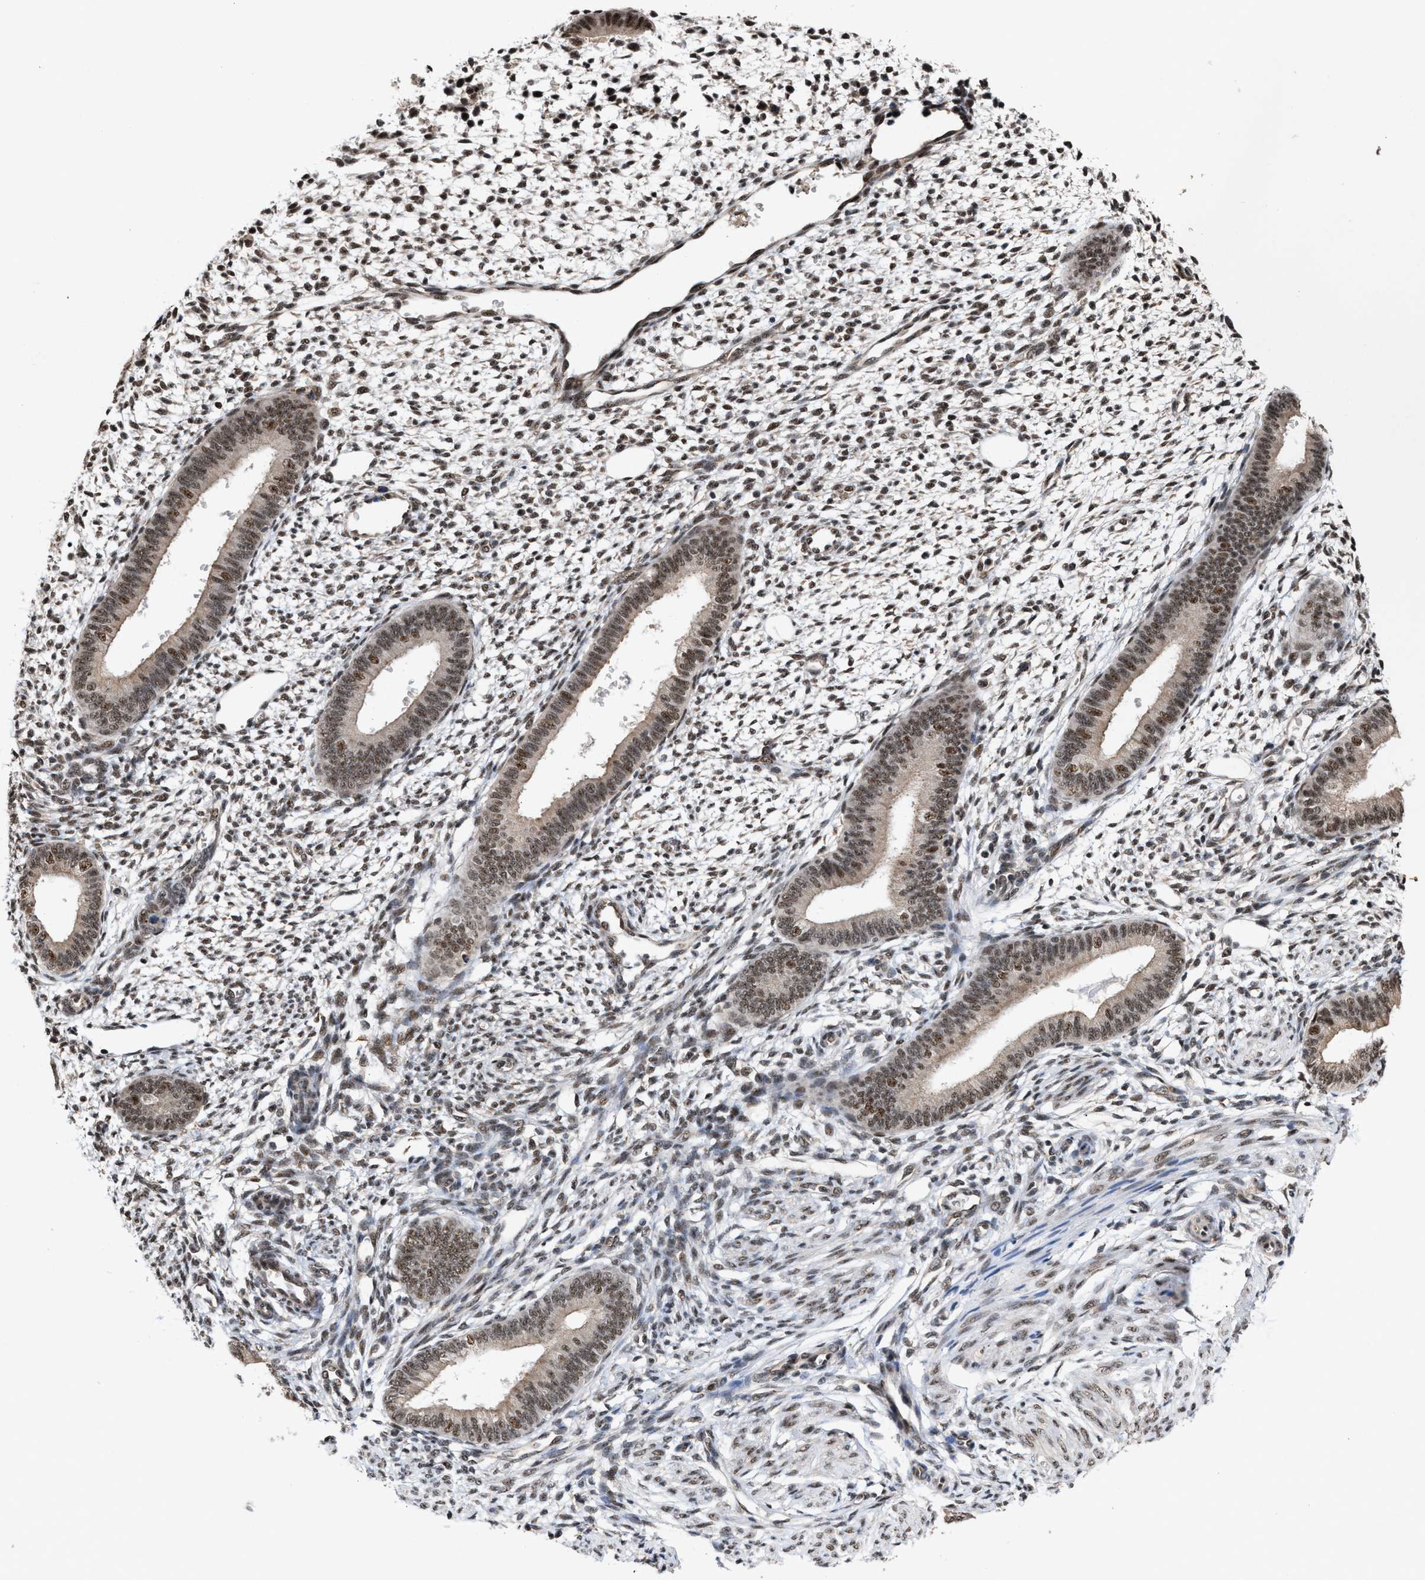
{"staining": {"intensity": "moderate", "quantity": ">75%", "location": "nuclear"}, "tissue": "endometrium", "cell_type": "Cells in endometrial stroma", "image_type": "normal", "snomed": [{"axis": "morphology", "description": "Normal tissue, NOS"}, {"axis": "topography", "description": "Endometrium"}], "caption": "Cells in endometrial stroma show medium levels of moderate nuclear positivity in about >75% of cells in unremarkable endometrium.", "gene": "EIF4A3", "patient": {"sex": "female", "age": 46}}